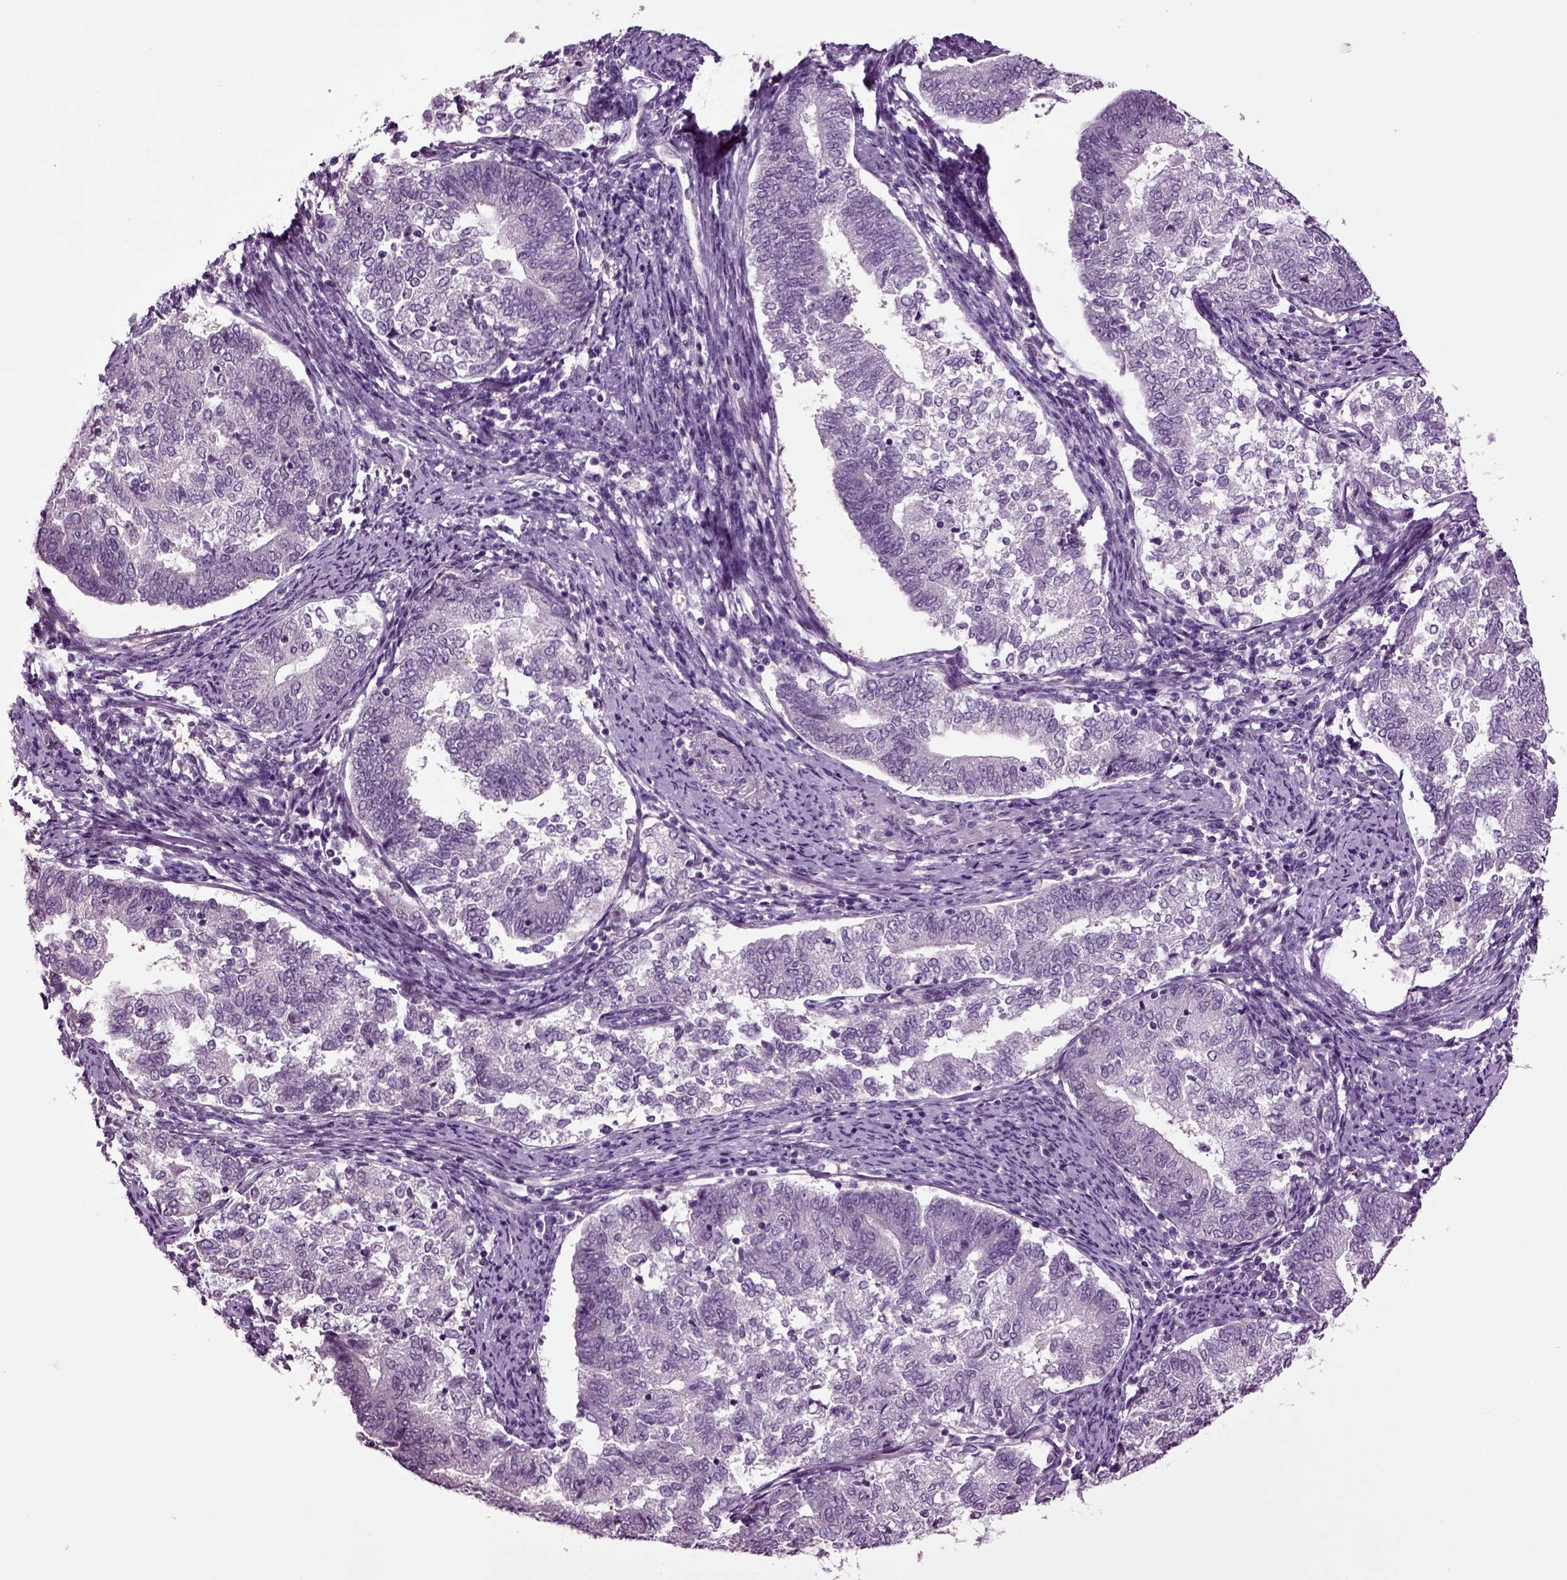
{"staining": {"intensity": "negative", "quantity": "none", "location": "none"}, "tissue": "endometrial cancer", "cell_type": "Tumor cells", "image_type": "cancer", "snomed": [{"axis": "morphology", "description": "Adenocarcinoma, NOS"}, {"axis": "topography", "description": "Endometrium"}], "caption": "IHC histopathology image of human endometrial cancer stained for a protein (brown), which shows no positivity in tumor cells.", "gene": "PLCH2", "patient": {"sex": "female", "age": 65}}